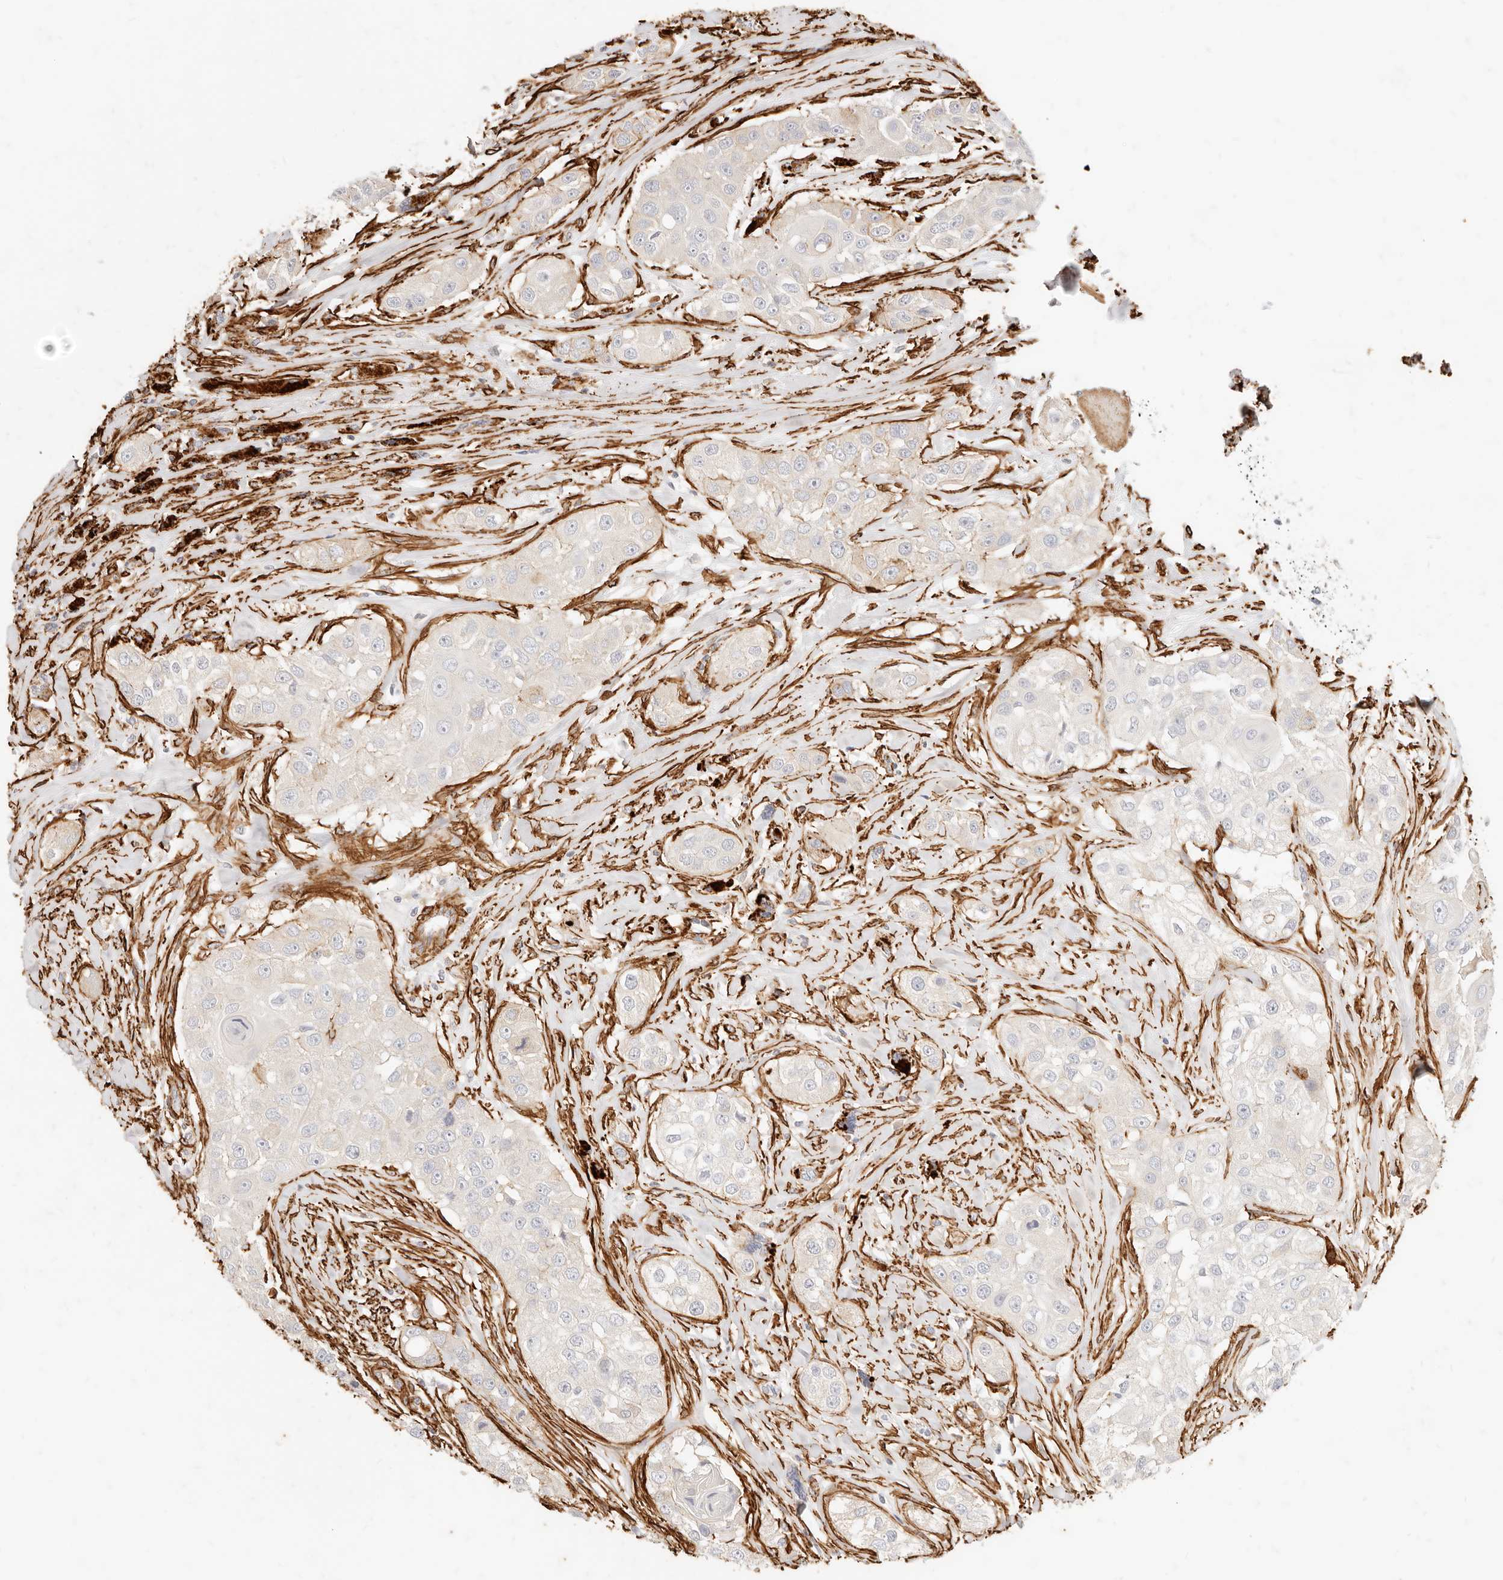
{"staining": {"intensity": "negative", "quantity": "none", "location": "none"}, "tissue": "head and neck cancer", "cell_type": "Tumor cells", "image_type": "cancer", "snomed": [{"axis": "morphology", "description": "Normal tissue, NOS"}, {"axis": "morphology", "description": "Squamous cell carcinoma, NOS"}, {"axis": "topography", "description": "Skeletal muscle"}, {"axis": "topography", "description": "Head-Neck"}], "caption": "There is no significant positivity in tumor cells of squamous cell carcinoma (head and neck).", "gene": "TMTC2", "patient": {"sex": "male", "age": 51}}